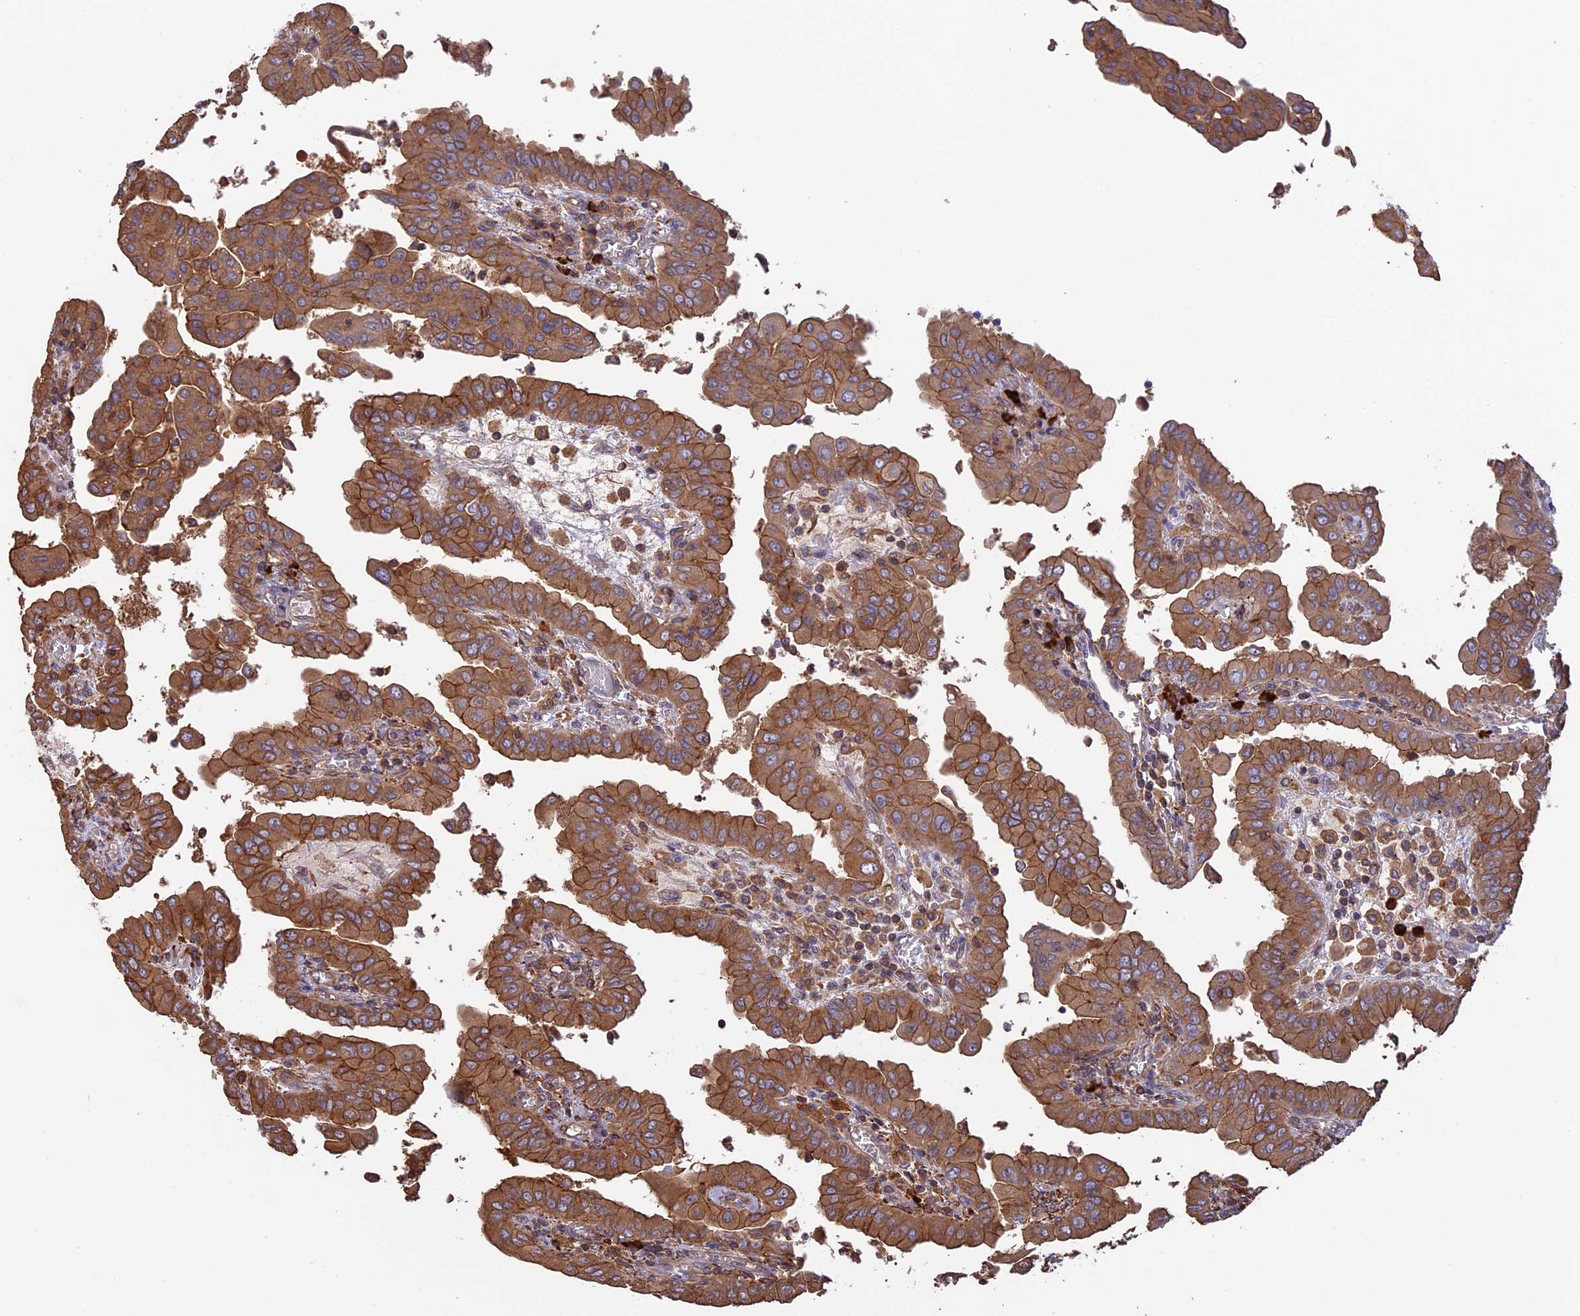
{"staining": {"intensity": "moderate", "quantity": ">75%", "location": "cytoplasmic/membranous"}, "tissue": "thyroid cancer", "cell_type": "Tumor cells", "image_type": "cancer", "snomed": [{"axis": "morphology", "description": "Papillary adenocarcinoma, NOS"}, {"axis": "topography", "description": "Thyroid gland"}], "caption": "This micrograph displays thyroid cancer stained with immunohistochemistry to label a protein in brown. The cytoplasmic/membranous of tumor cells show moderate positivity for the protein. Nuclei are counter-stained blue.", "gene": "GAS8", "patient": {"sex": "male", "age": 33}}